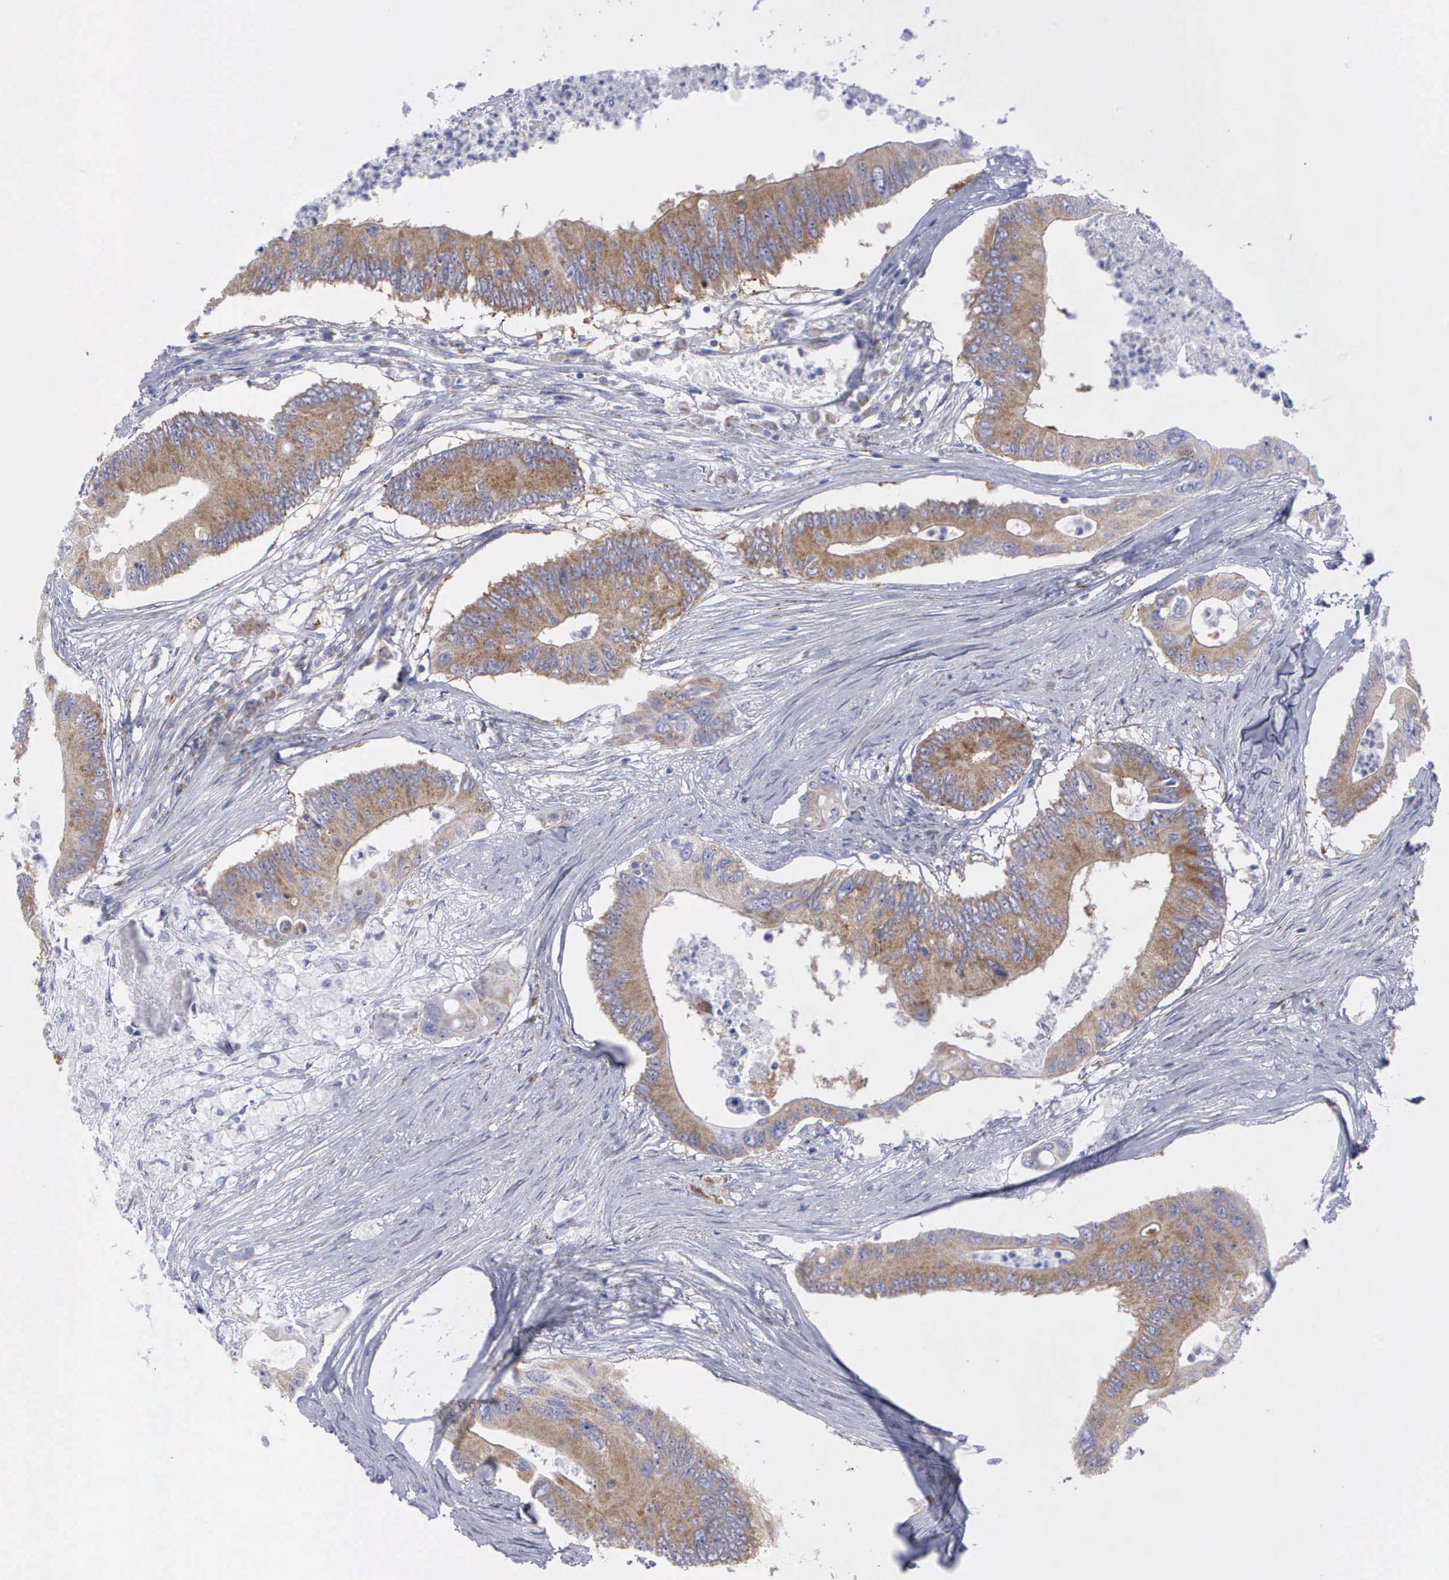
{"staining": {"intensity": "moderate", "quantity": ">75%", "location": "cytoplasmic/membranous"}, "tissue": "colorectal cancer", "cell_type": "Tumor cells", "image_type": "cancer", "snomed": [{"axis": "morphology", "description": "Adenocarcinoma, NOS"}, {"axis": "topography", "description": "Colon"}], "caption": "Immunohistochemical staining of human colorectal cancer reveals moderate cytoplasmic/membranous protein expression in approximately >75% of tumor cells.", "gene": "APOOL", "patient": {"sex": "male", "age": 65}}